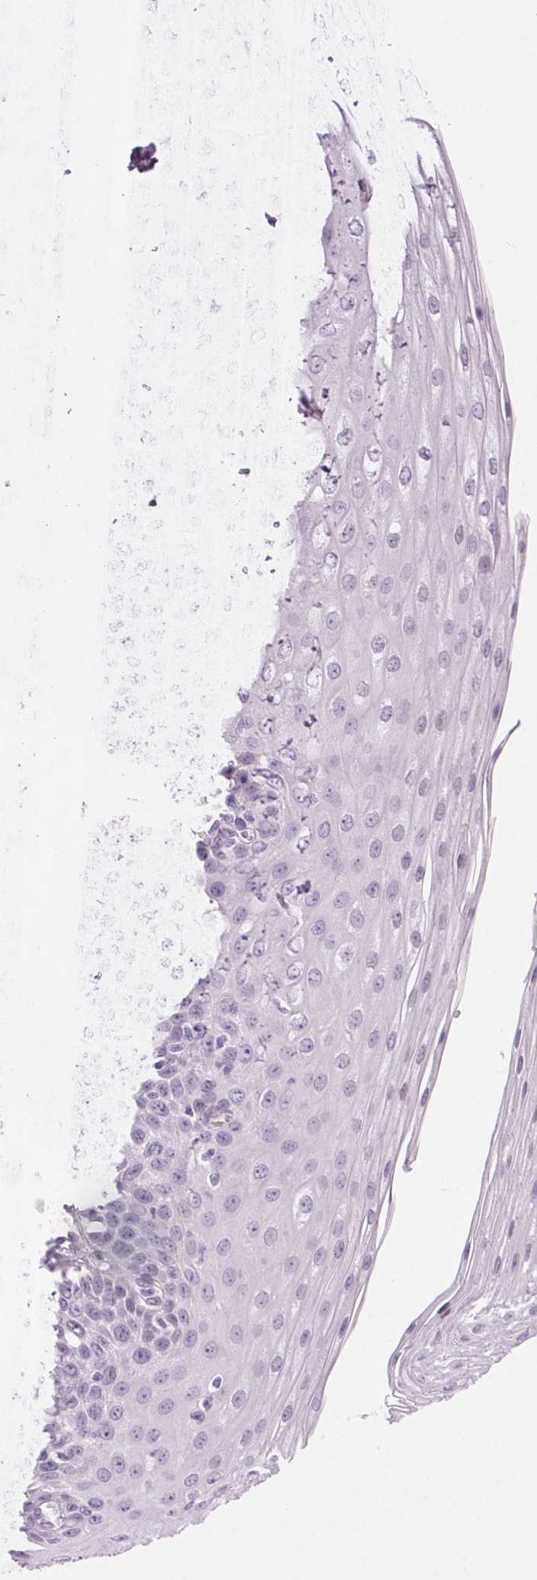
{"staining": {"intensity": "negative", "quantity": "none", "location": "none"}, "tissue": "esophagus", "cell_type": "Squamous epithelial cells", "image_type": "normal", "snomed": [{"axis": "morphology", "description": "Normal tissue, NOS"}, {"axis": "morphology", "description": "Adenocarcinoma, NOS"}, {"axis": "topography", "description": "Esophagus"}], "caption": "High magnification brightfield microscopy of benign esophagus stained with DAB (3,3'-diaminobenzidine) (brown) and counterstained with hematoxylin (blue): squamous epithelial cells show no significant expression.", "gene": "BEND2", "patient": {"sex": "male", "age": 81}}